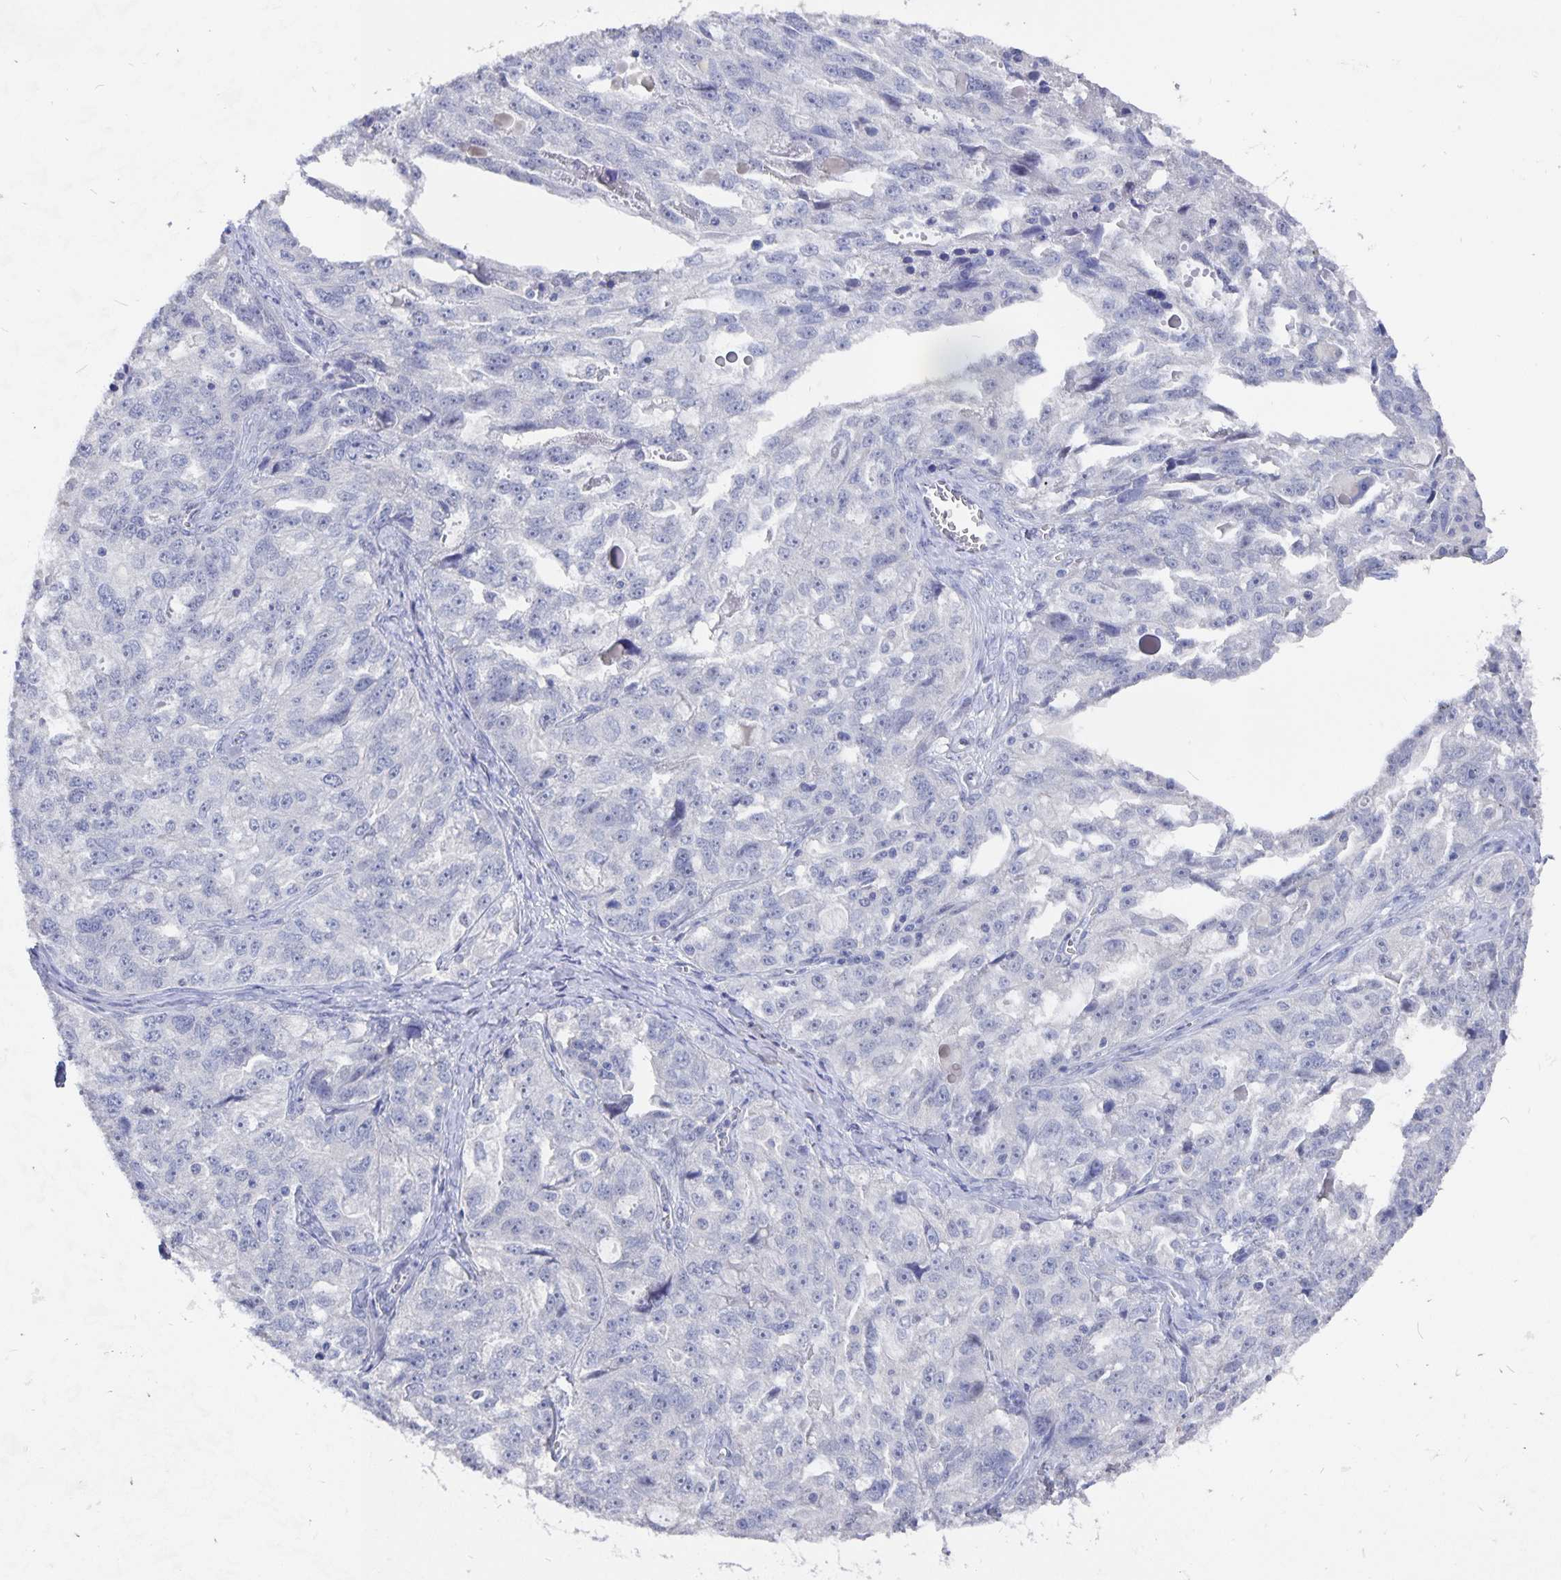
{"staining": {"intensity": "negative", "quantity": "none", "location": "none"}, "tissue": "ovarian cancer", "cell_type": "Tumor cells", "image_type": "cancer", "snomed": [{"axis": "morphology", "description": "Cystadenocarcinoma, serous, NOS"}, {"axis": "topography", "description": "Ovary"}], "caption": "An image of human serous cystadenocarcinoma (ovarian) is negative for staining in tumor cells. (DAB immunohistochemistry (IHC) with hematoxylin counter stain).", "gene": "SMOC1", "patient": {"sex": "female", "age": 51}}